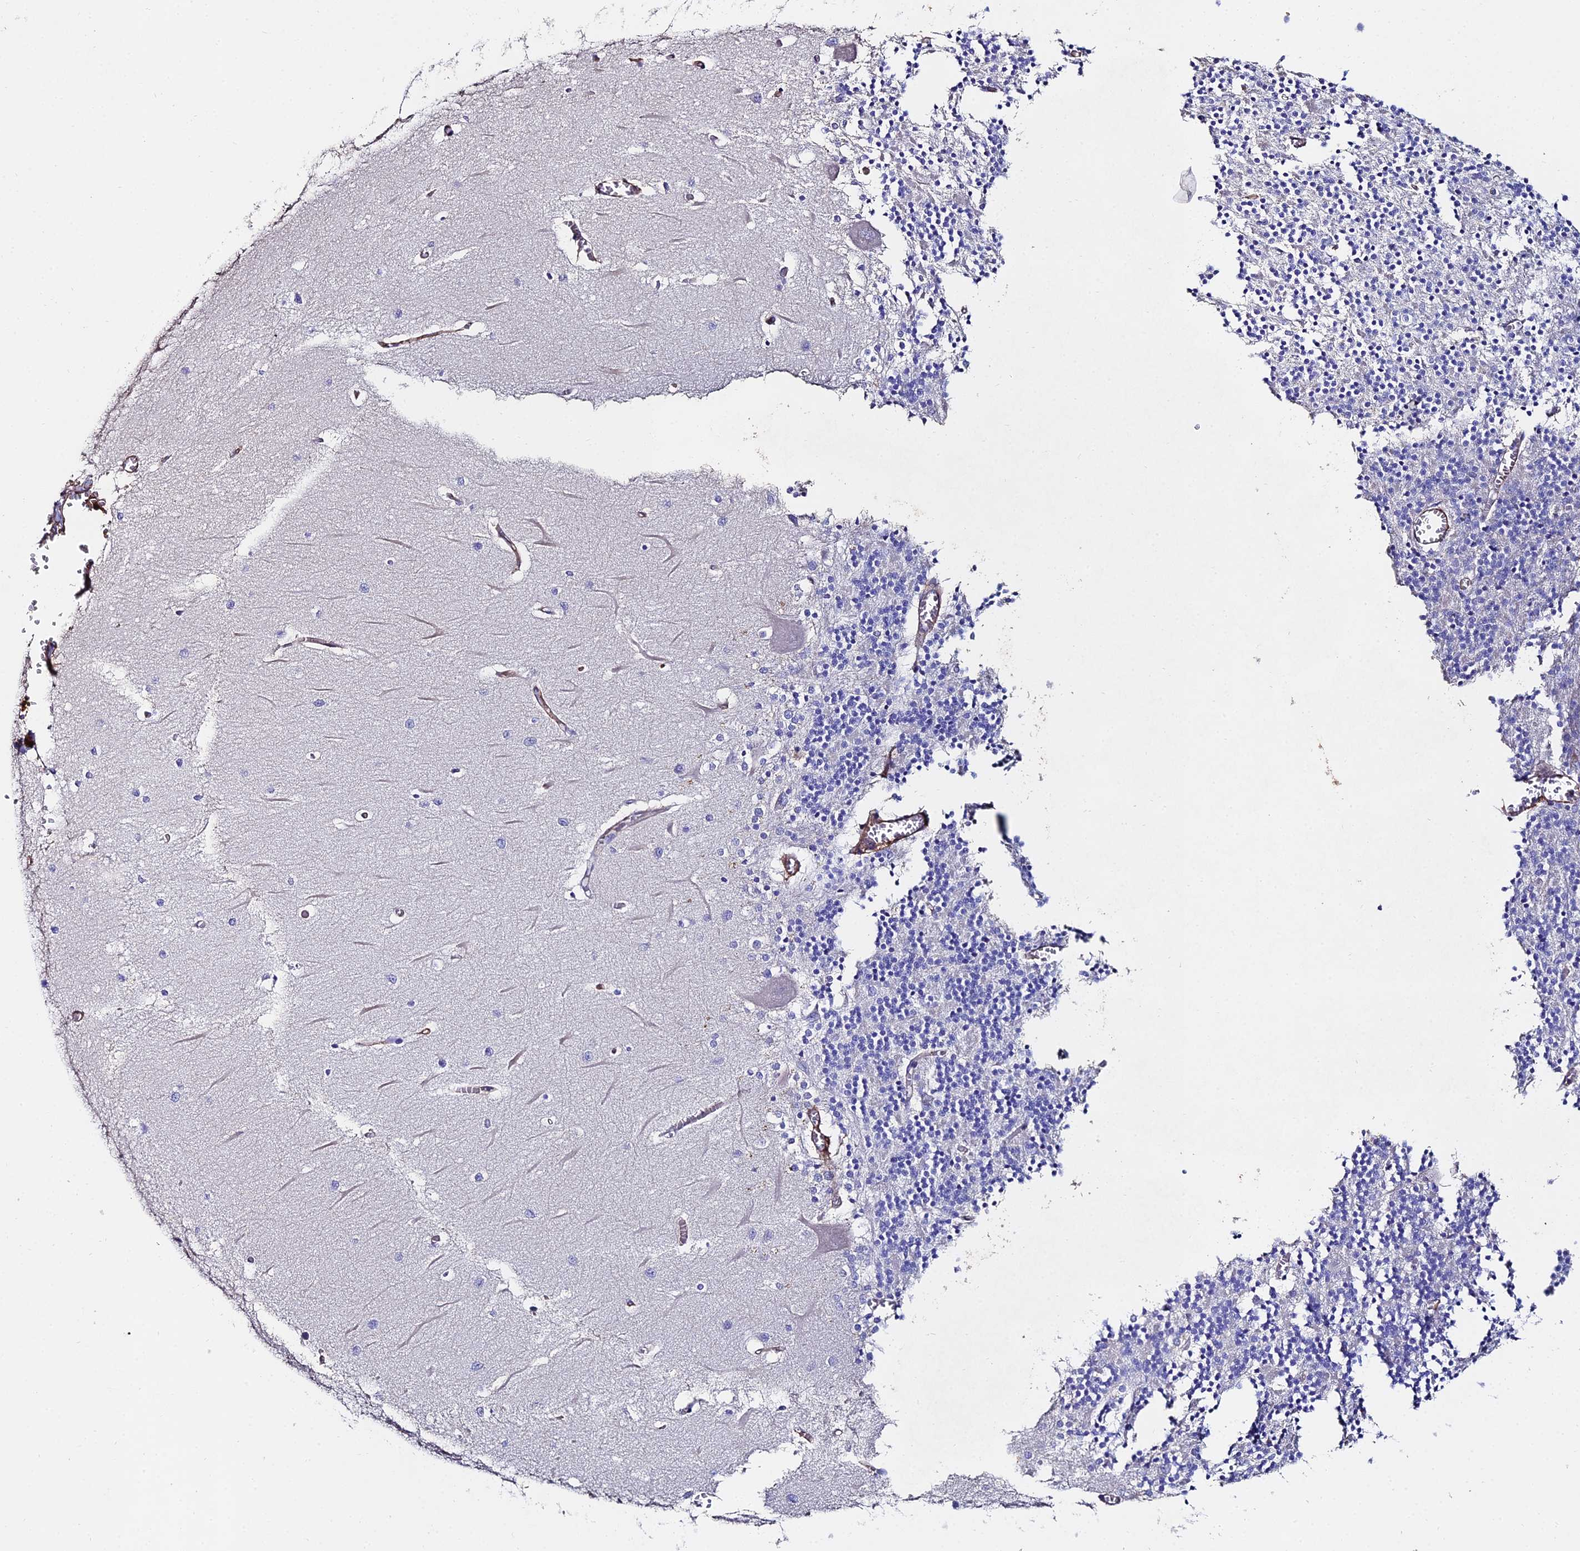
{"staining": {"intensity": "negative", "quantity": "none", "location": "none"}, "tissue": "cerebellum", "cell_type": "Cells in granular layer", "image_type": "normal", "snomed": [{"axis": "morphology", "description": "Normal tissue, NOS"}, {"axis": "topography", "description": "Cerebellum"}], "caption": "An image of human cerebellum is negative for staining in cells in granular layer.", "gene": "C6", "patient": {"sex": "male", "age": 37}}